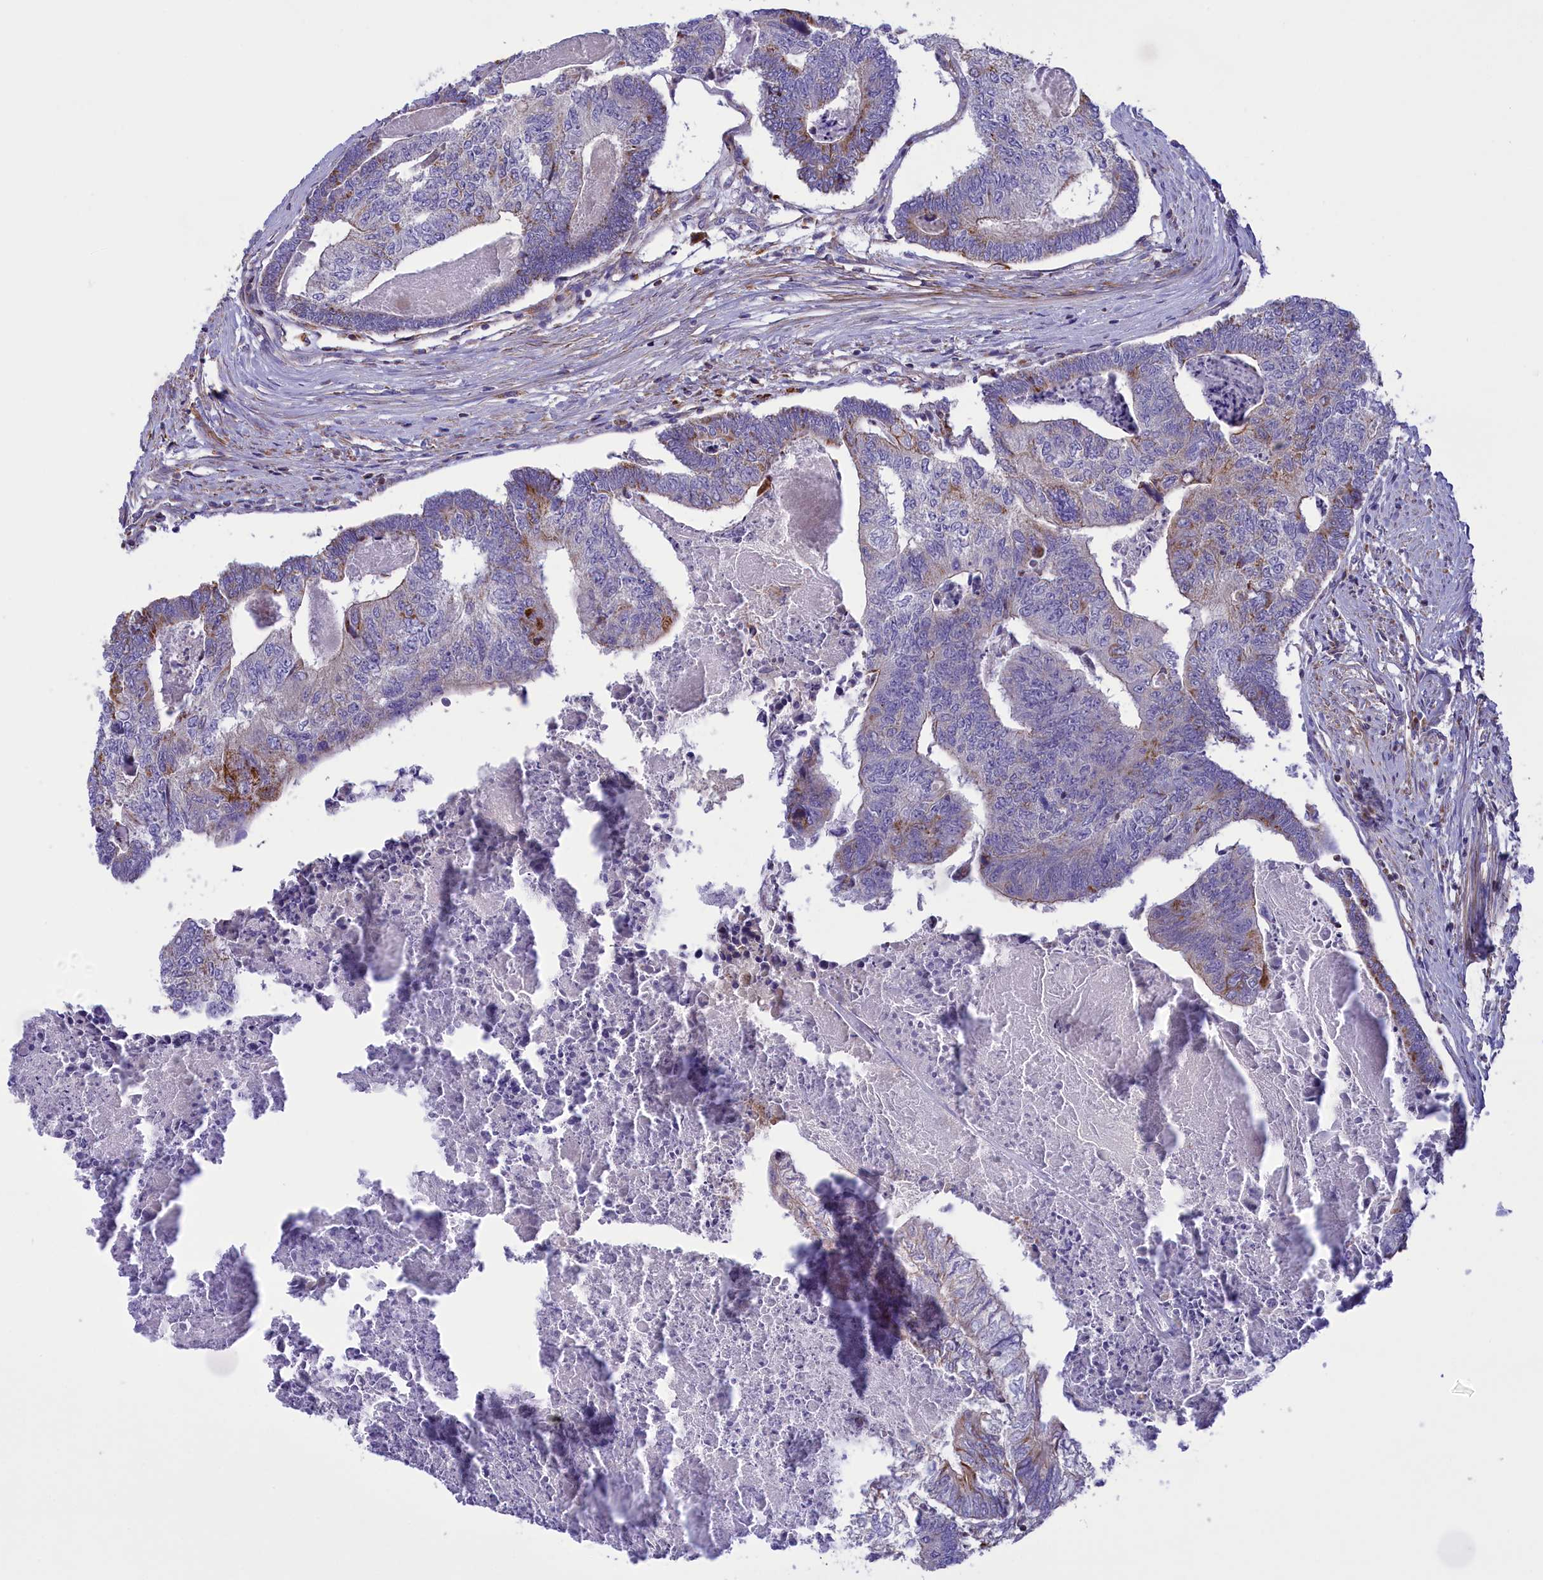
{"staining": {"intensity": "moderate", "quantity": "<25%", "location": "cytoplasmic/membranous"}, "tissue": "colorectal cancer", "cell_type": "Tumor cells", "image_type": "cancer", "snomed": [{"axis": "morphology", "description": "Adenocarcinoma, NOS"}, {"axis": "topography", "description": "Colon"}], "caption": "IHC staining of adenocarcinoma (colorectal), which exhibits low levels of moderate cytoplasmic/membranous staining in approximately <25% of tumor cells indicating moderate cytoplasmic/membranous protein expression. The staining was performed using DAB (3,3'-diaminobenzidine) (brown) for protein detection and nuclei were counterstained in hematoxylin (blue).", "gene": "CORO7-PAM16", "patient": {"sex": "female", "age": 67}}